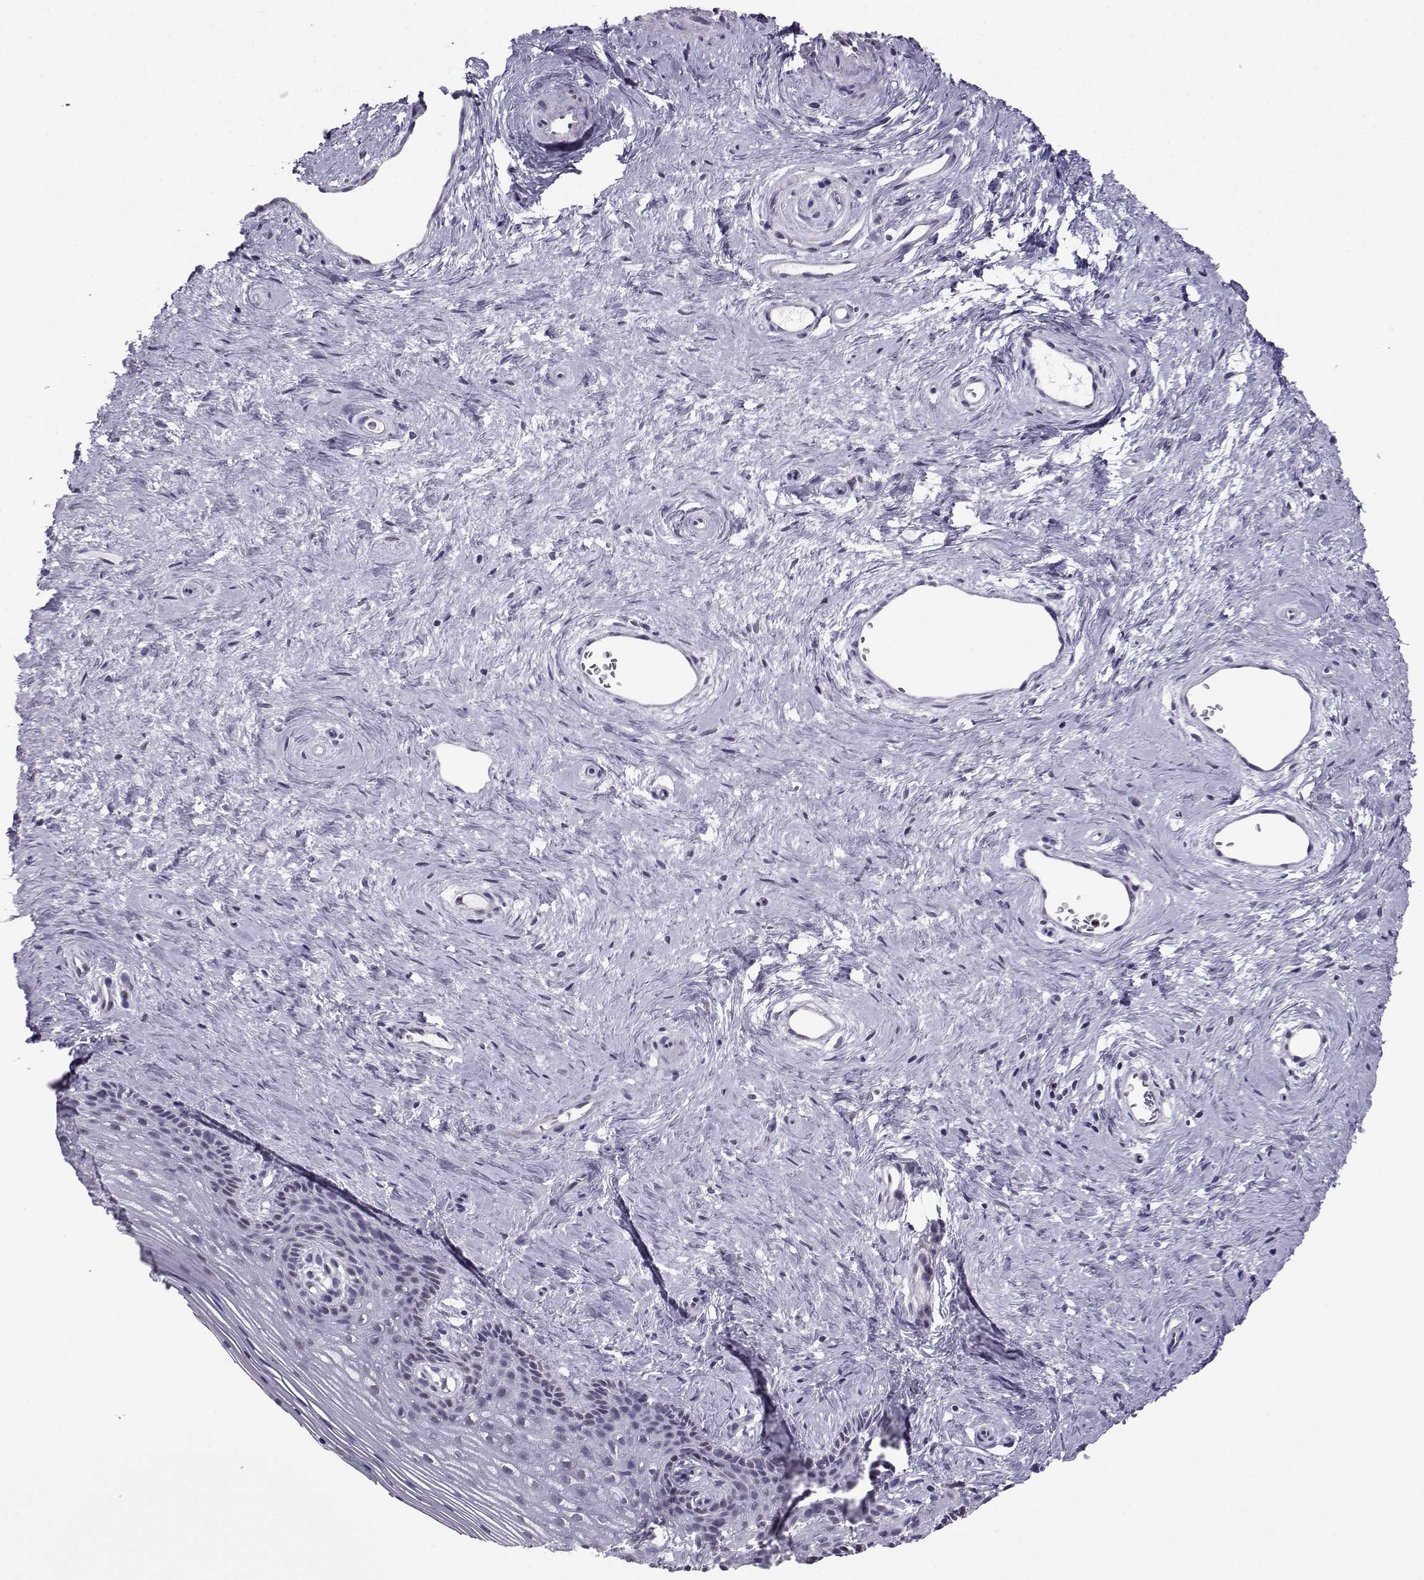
{"staining": {"intensity": "negative", "quantity": "none", "location": "none"}, "tissue": "vagina", "cell_type": "Squamous epithelial cells", "image_type": "normal", "snomed": [{"axis": "morphology", "description": "Normal tissue, NOS"}, {"axis": "topography", "description": "Vagina"}], "caption": "Immunohistochemistry (IHC) of unremarkable vagina shows no staining in squamous epithelial cells.", "gene": "TEDC2", "patient": {"sex": "female", "age": 45}}